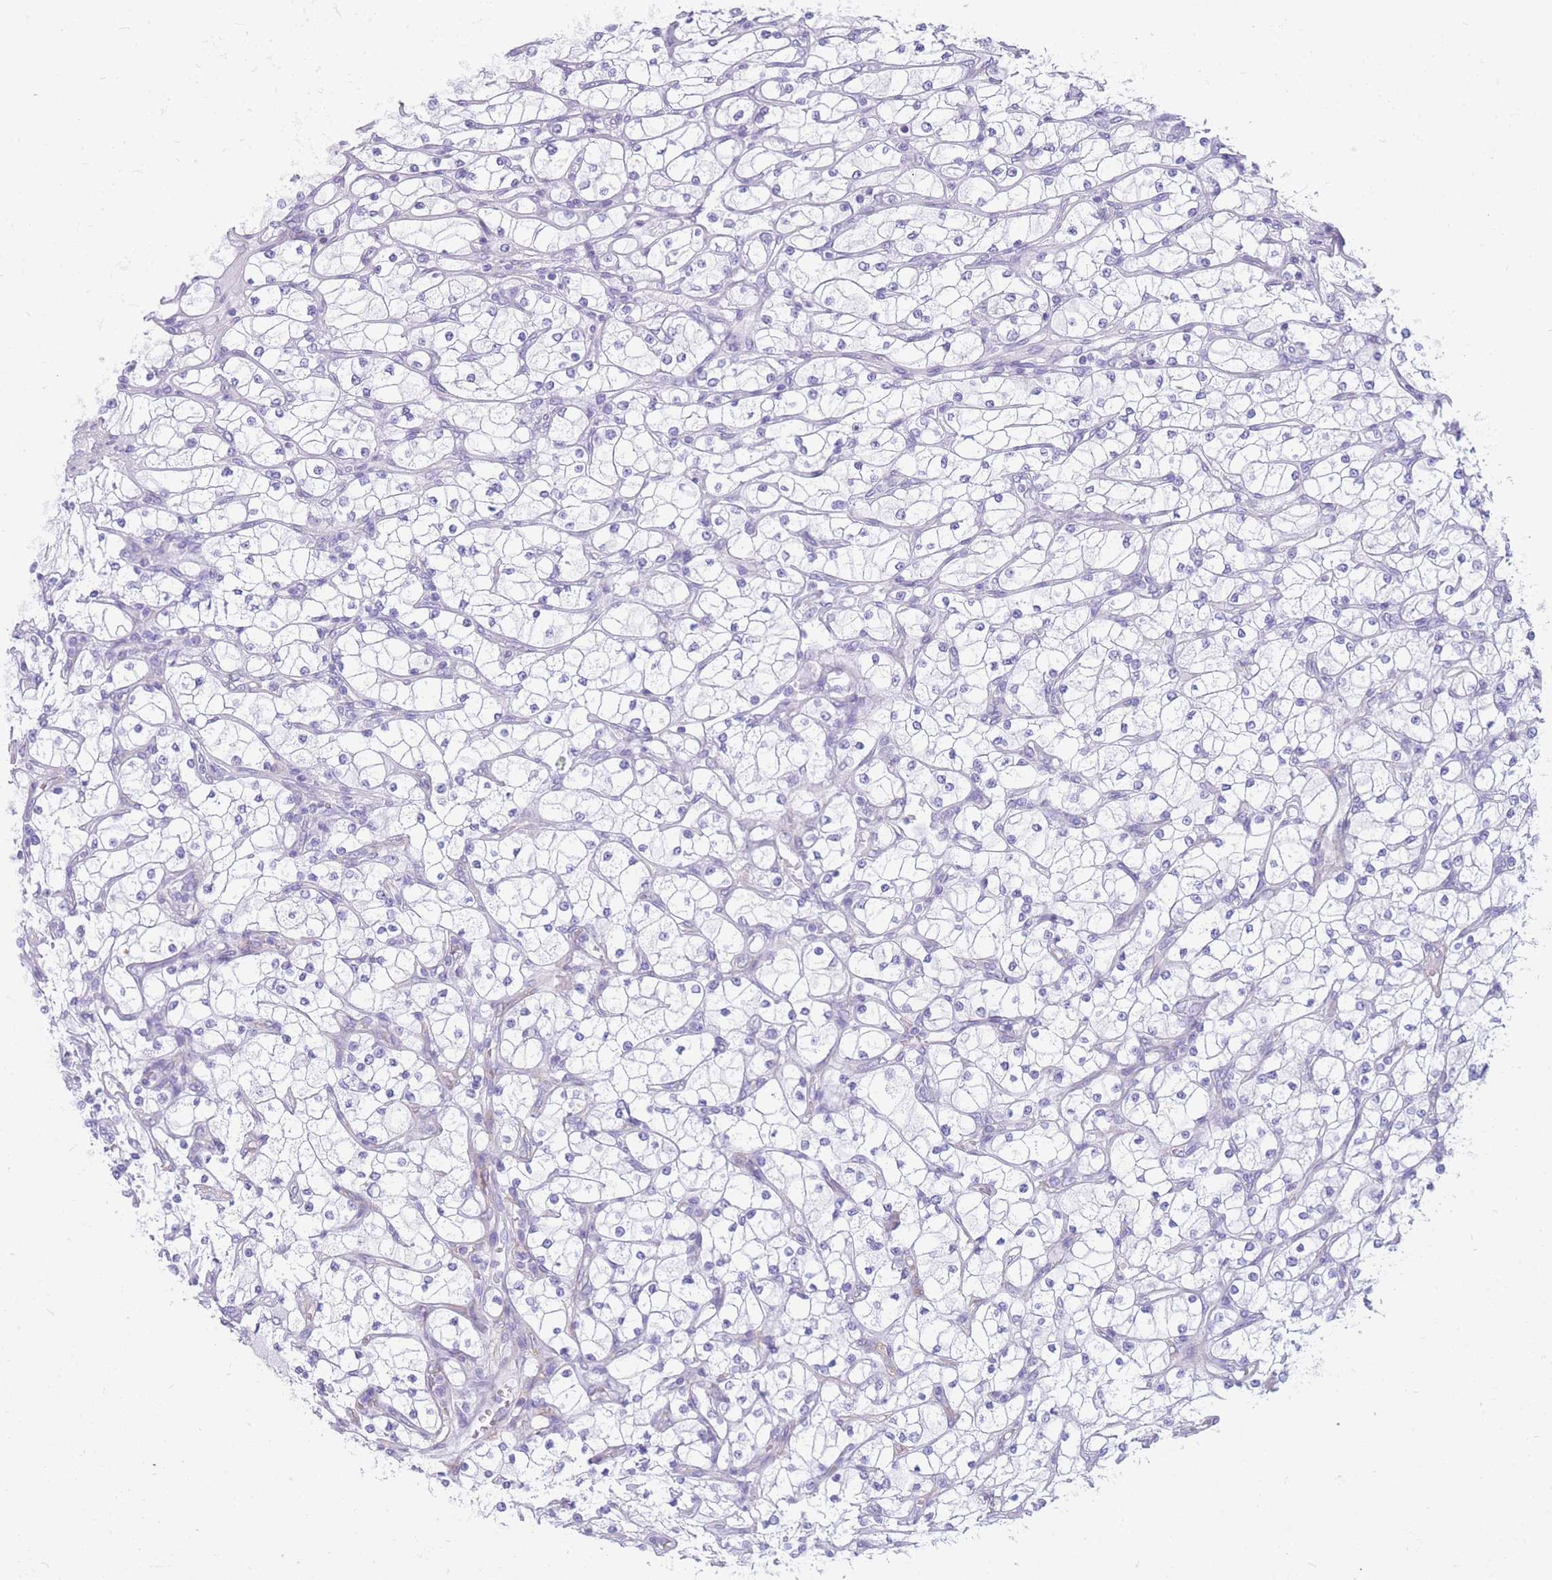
{"staining": {"intensity": "negative", "quantity": "none", "location": "none"}, "tissue": "renal cancer", "cell_type": "Tumor cells", "image_type": "cancer", "snomed": [{"axis": "morphology", "description": "Adenocarcinoma, NOS"}, {"axis": "topography", "description": "Kidney"}], "caption": "High power microscopy photomicrograph of an immunohistochemistry (IHC) photomicrograph of renal cancer (adenocarcinoma), revealing no significant expression in tumor cells. Nuclei are stained in blue.", "gene": "MTSS2", "patient": {"sex": "male", "age": 80}}